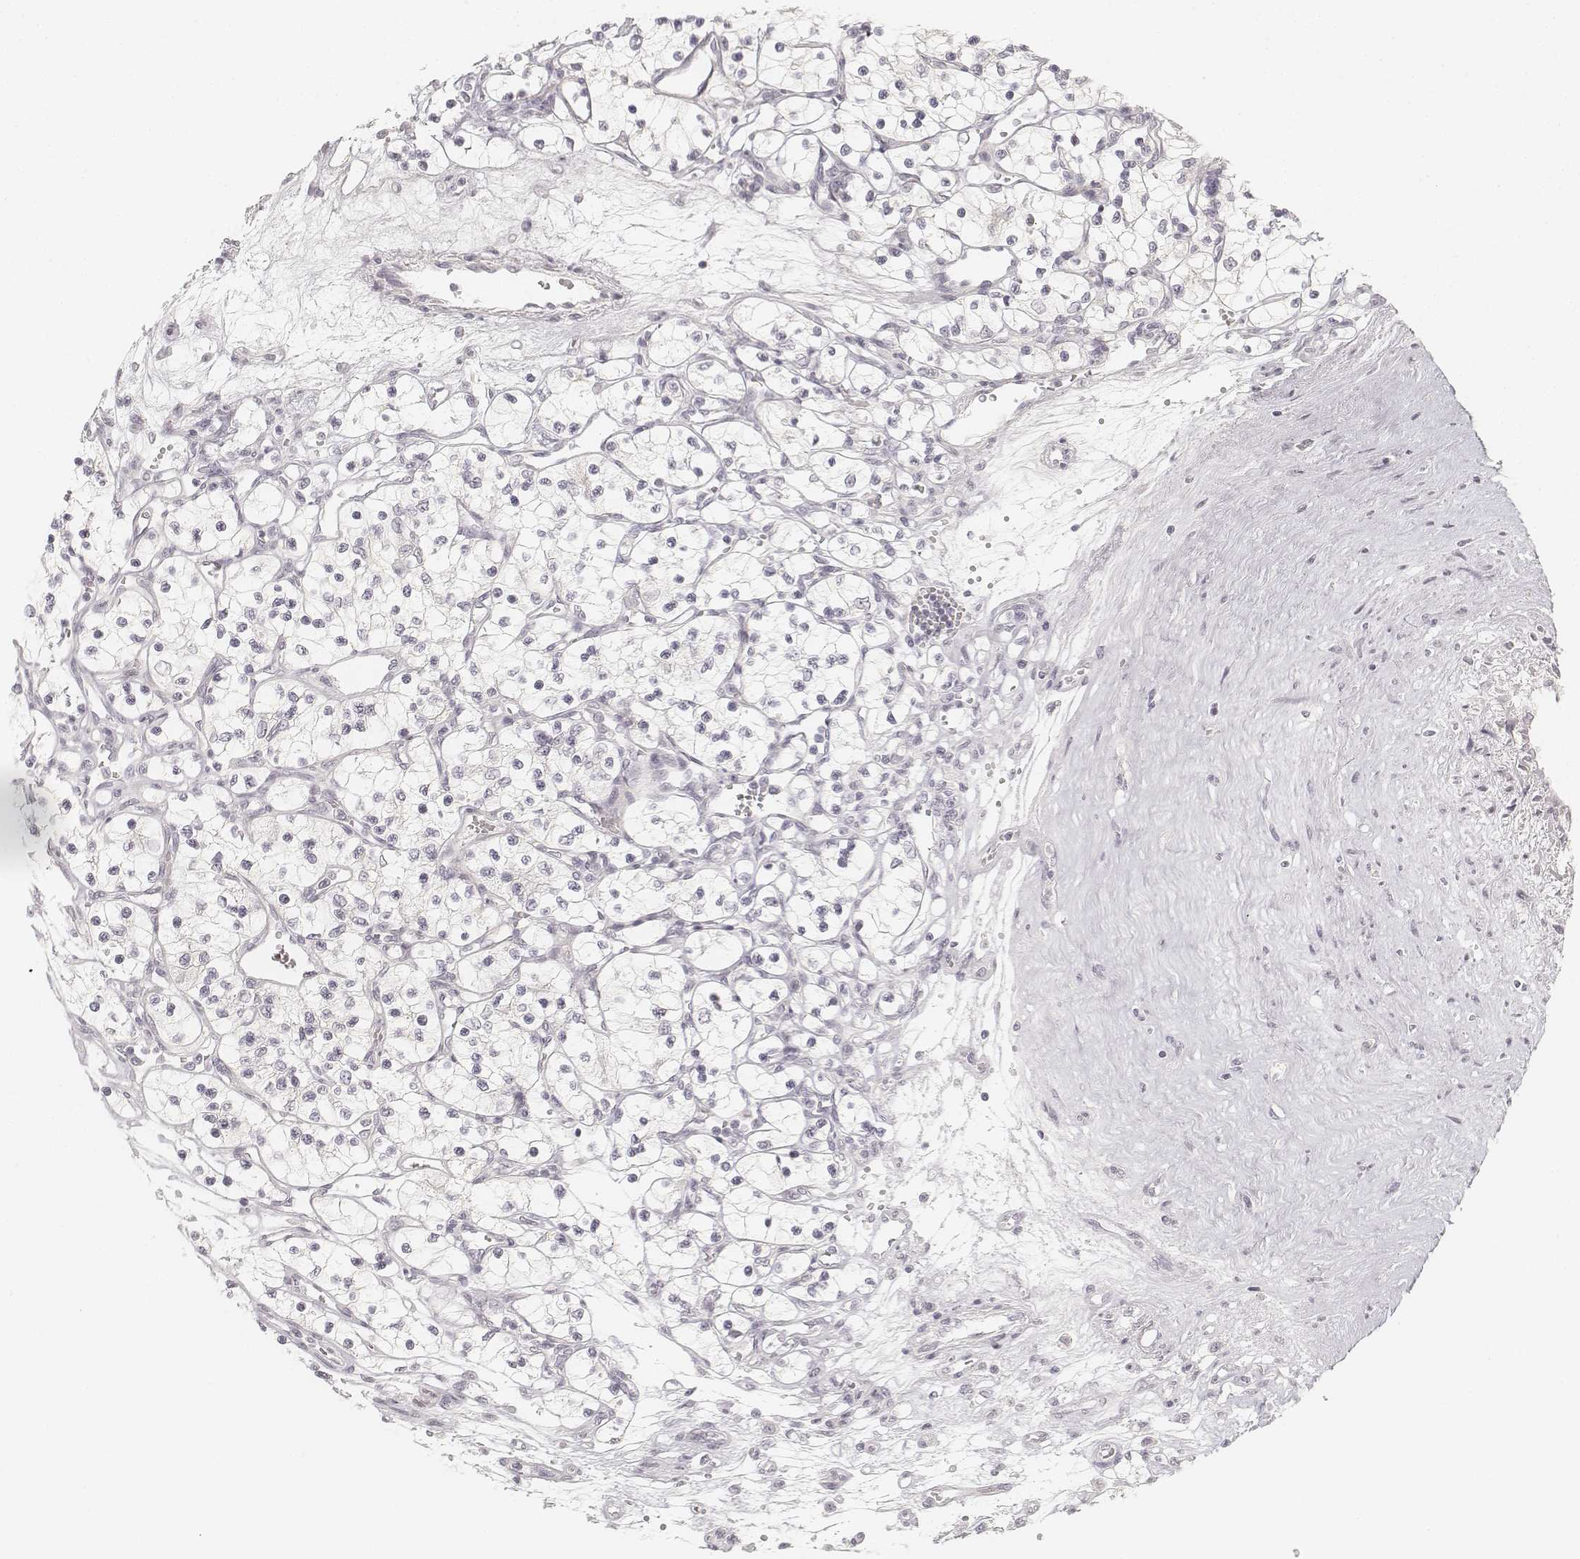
{"staining": {"intensity": "negative", "quantity": "none", "location": "none"}, "tissue": "renal cancer", "cell_type": "Tumor cells", "image_type": "cancer", "snomed": [{"axis": "morphology", "description": "Adenocarcinoma, NOS"}, {"axis": "topography", "description": "Kidney"}], "caption": "Tumor cells show no significant protein positivity in adenocarcinoma (renal). (Stains: DAB immunohistochemistry (IHC) with hematoxylin counter stain, Microscopy: brightfield microscopy at high magnification).", "gene": "DSG4", "patient": {"sex": "female", "age": 69}}